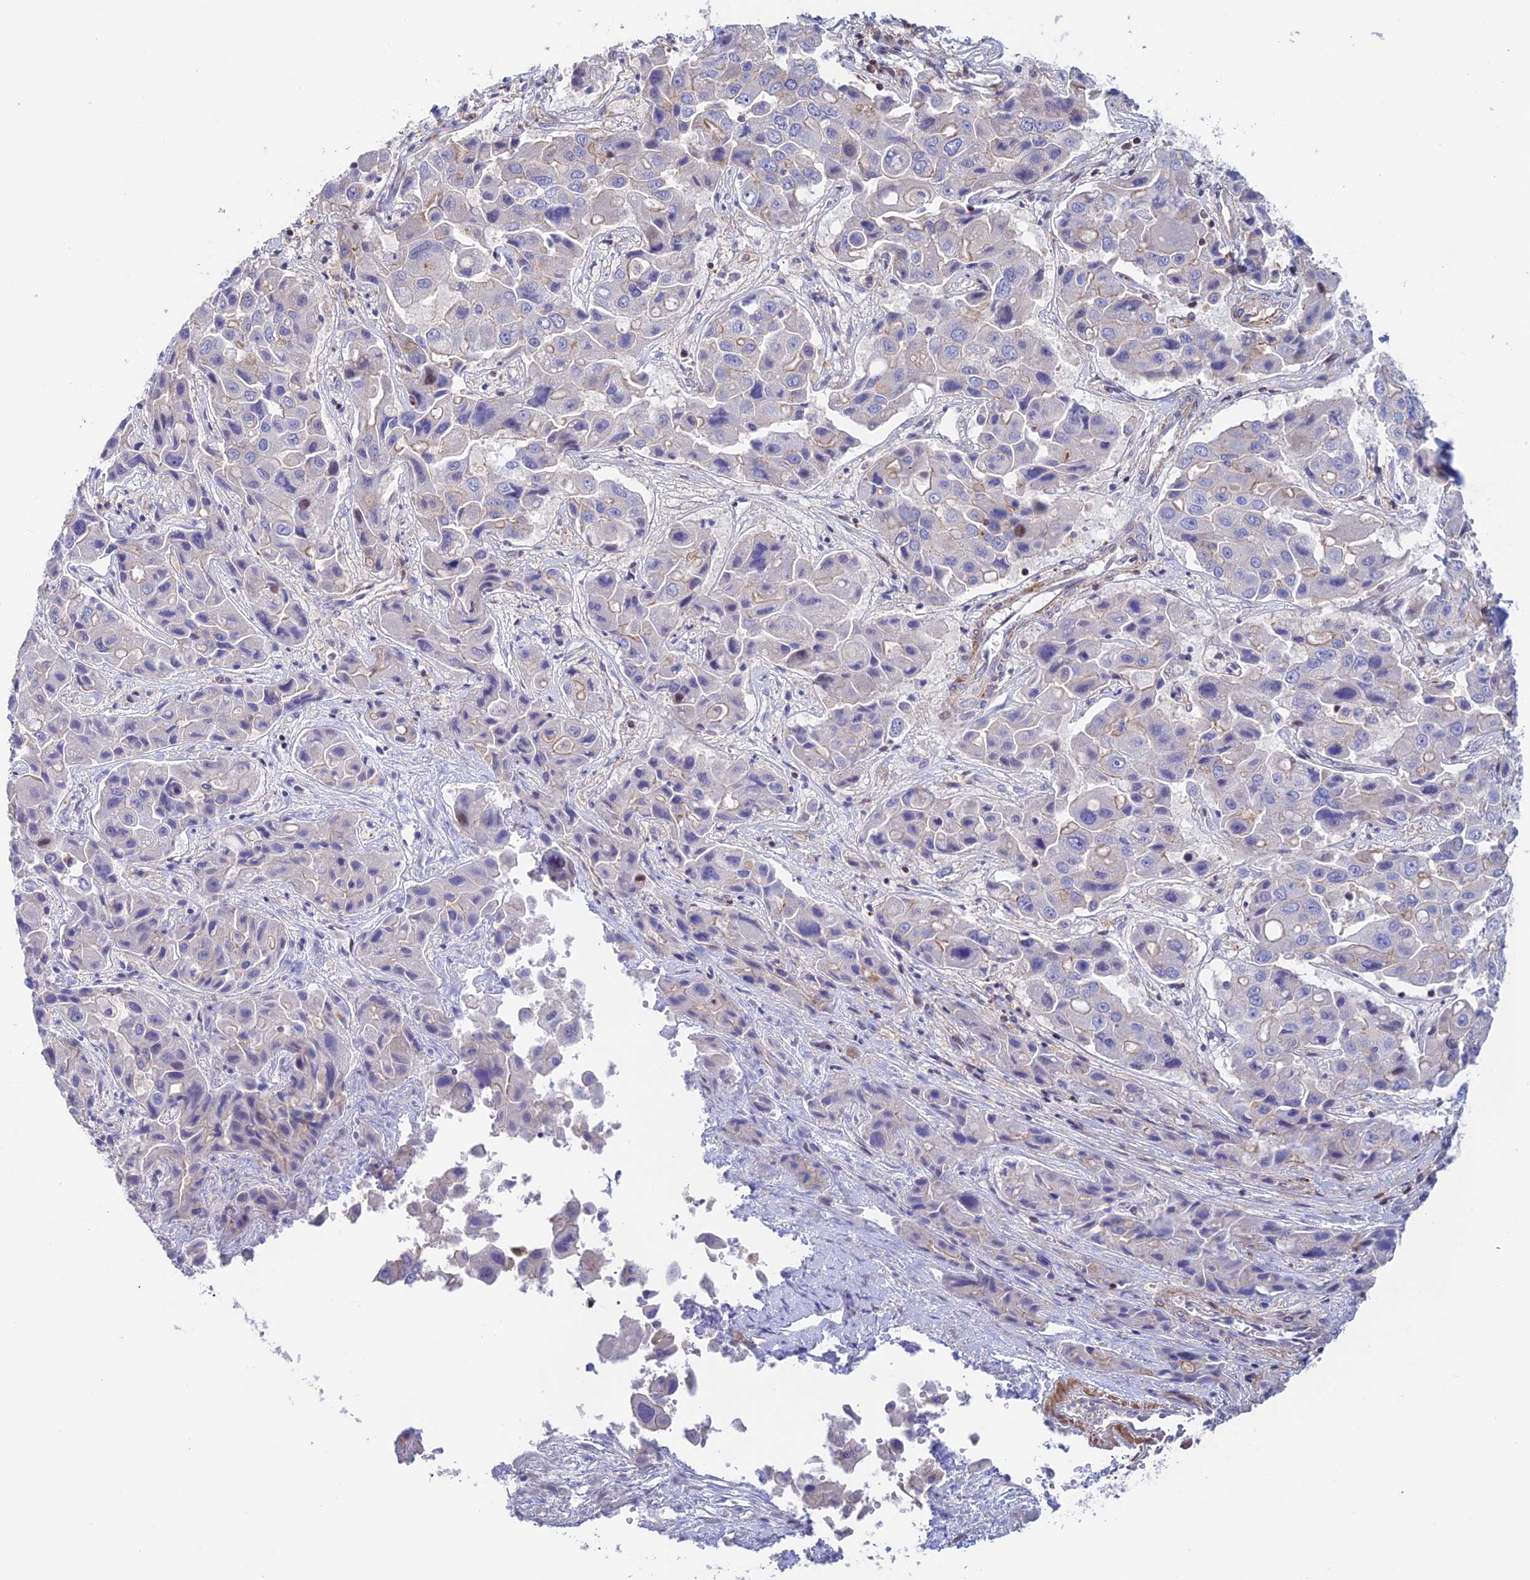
{"staining": {"intensity": "moderate", "quantity": "<25%", "location": "cytoplasmic/membranous"}, "tissue": "liver cancer", "cell_type": "Tumor cells", "image_type": "cancer", "snomed": [{"axis": "morphology", "description": "Cholangiocarcinoma"}, {"axis": "topography", "description": "Liver"}], "caption": "Brown immunohistochemical staining in human liver cancer exhibits moderate cytoplasmic/membranous positivity in about <25% of tumor cells.", "gene": "PRIM1", "patient": {"sex": "male", "age": 67}}